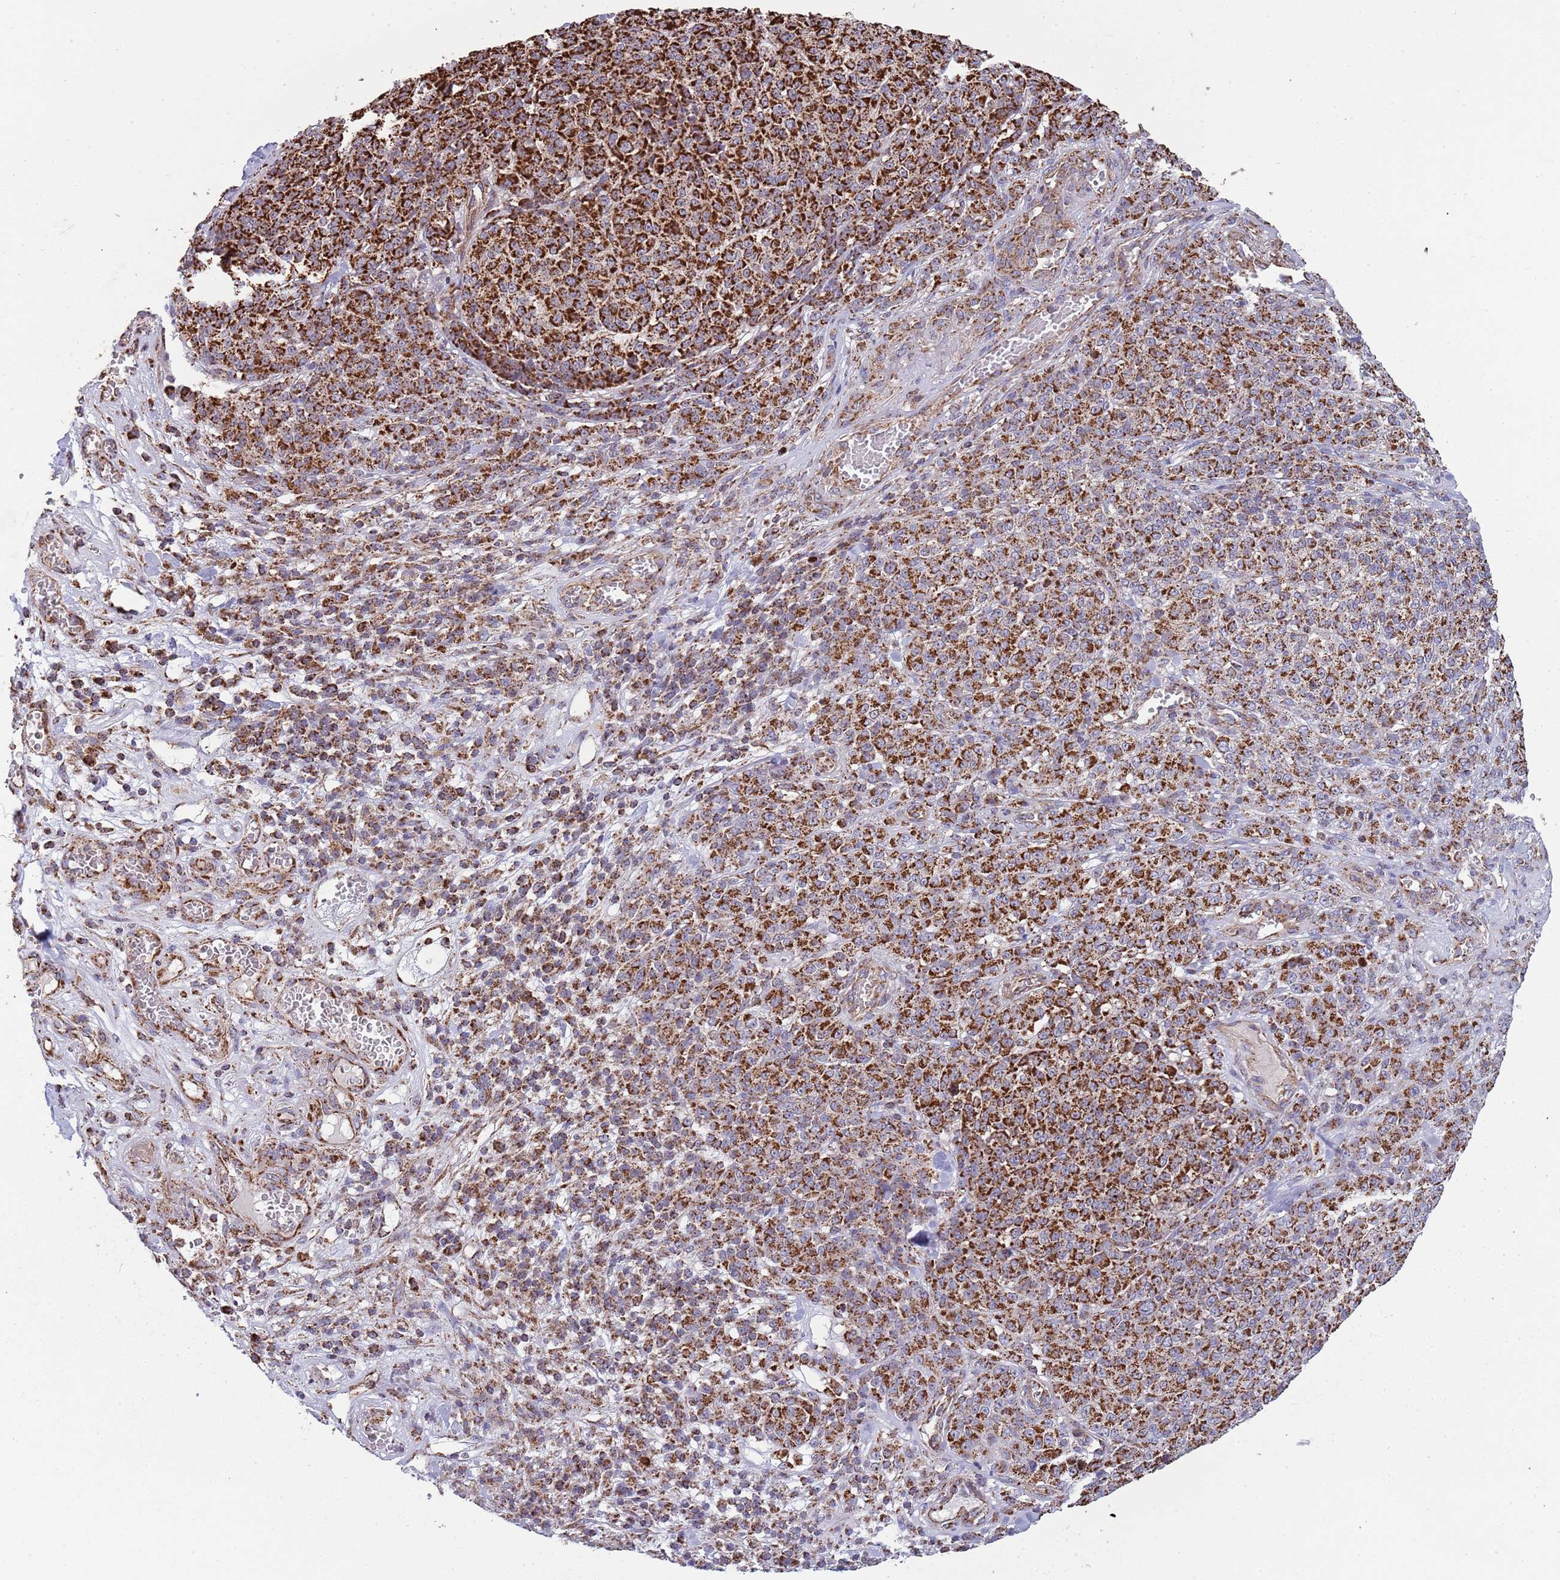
{"staining": {"intensity": "strong", "quantity": ">75%", "location": "cytoplasmic/membranous"}, "tissue": "melanoma", "cell_type": "Tumor cells", "image_type": "cancer", "snomed": [{"axis": "morphology", "description": "Normal tissue, NOS"}, {"axis": "morphology", "description": "Malignant melanoma, NOS"}, {"axis": "topography", "description": "Skin"}], "caption": "Immunohistochemistry (IHC) staining of melanoma, which reveals high levels of strong cytoplasmic/membranous staining in about >75% of tumor cells indicating strong cytoplasmic/membranous protein staining. The staining was performed using DAB (3,3'-diaminobenzidine) (brown) for protein detection and nuclei were counterstained in hematoxylin (blue).", "gene": "VPS16", "patient": {"sex": "female", "age": 34}}